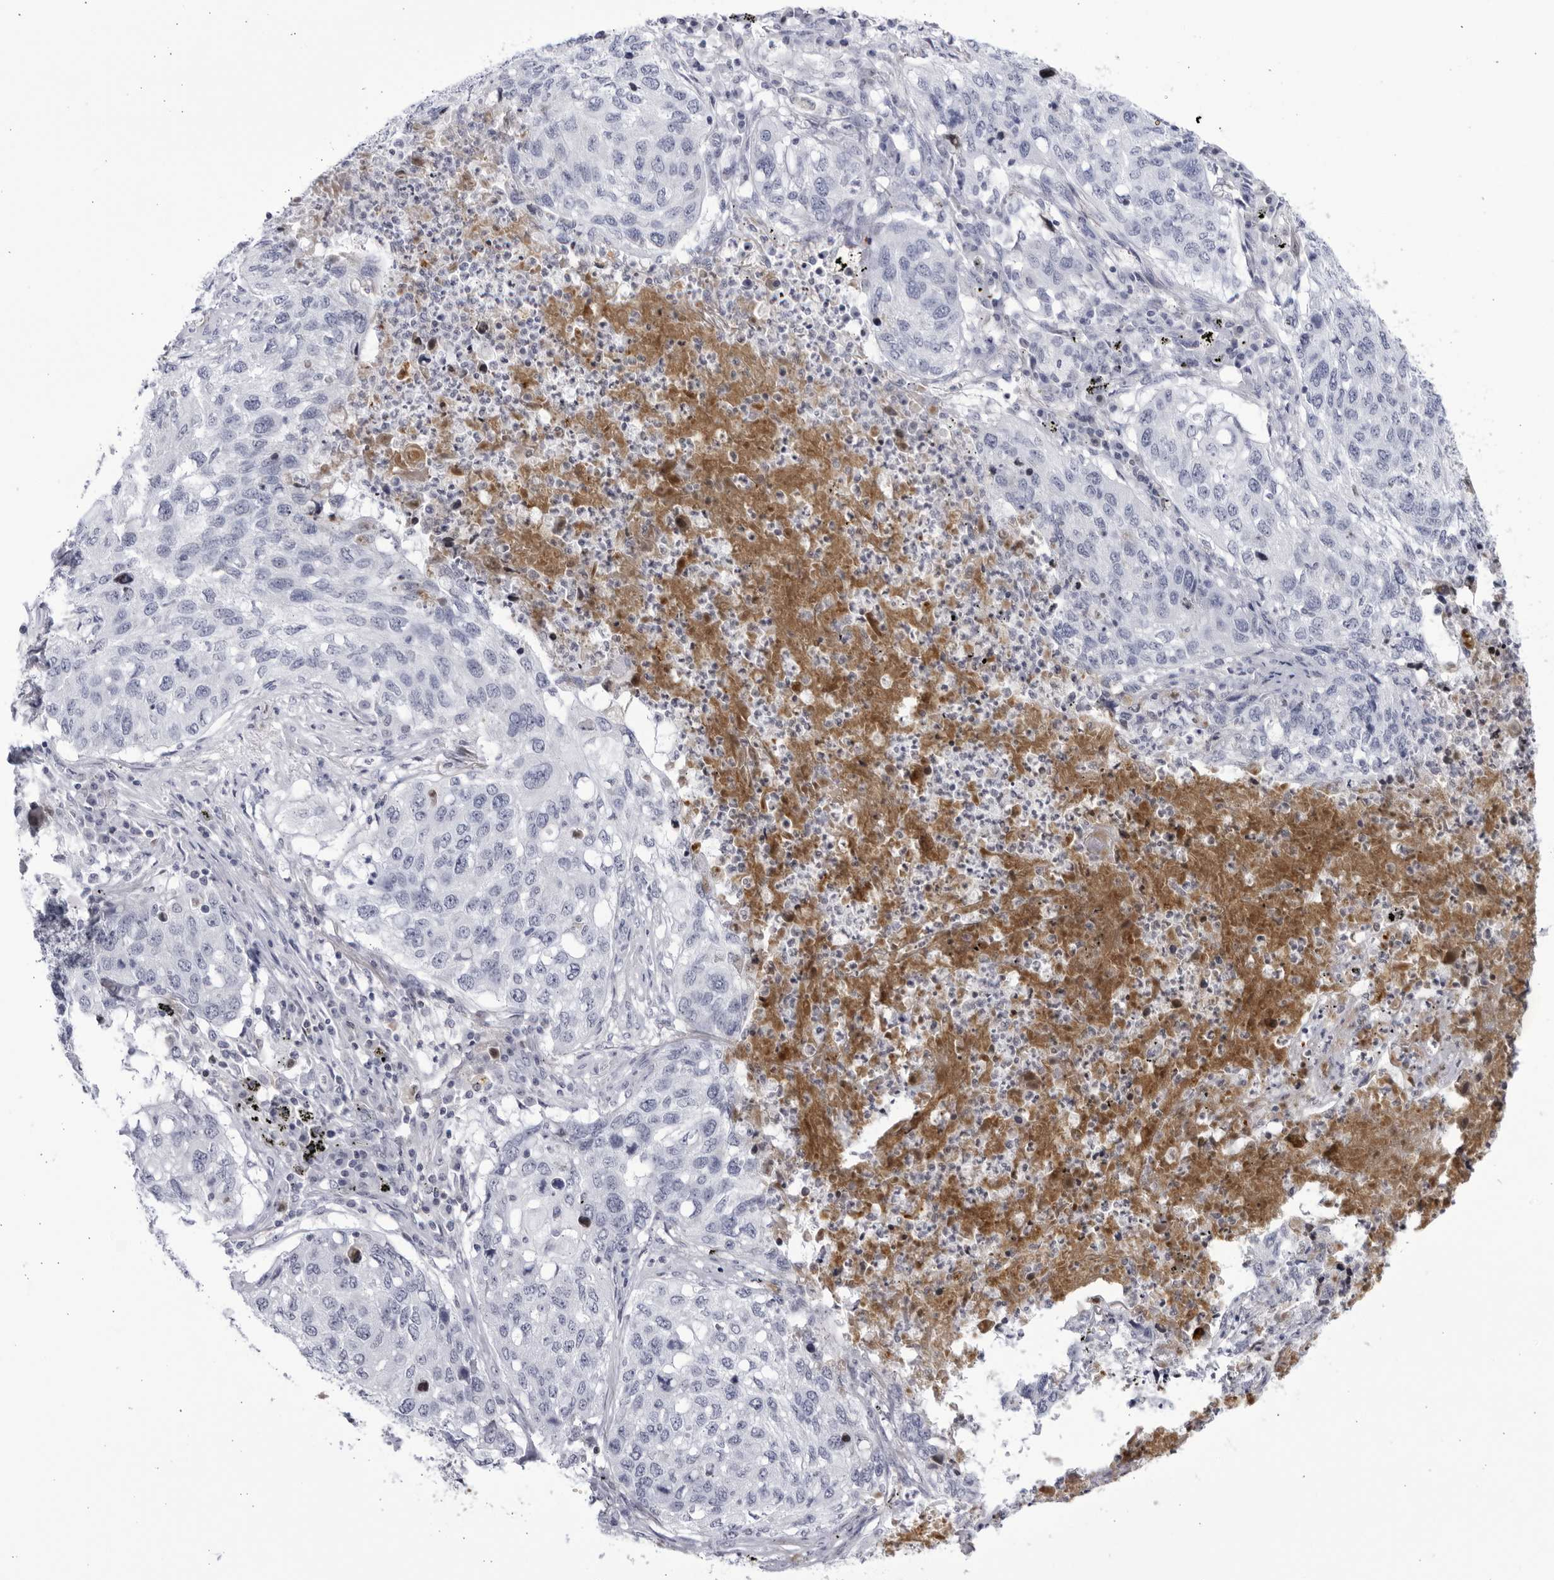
{"staining": {"intensity": "negative", "quantity": "none", "location": "none"}, "tissue": "lung cancer", "cell_type": "Tumor cells", "image_type": "cancer", "snomed": [{"axis": "morphology", "description": "Squamous cell carcinoma, NOS"}, {"axis": "topography", "description": "Lung"}], "caption": "Immunohistochemical staining of human lung cancer shows no significant positivity in tumor cells. (DAB (3,3'-diaminobenzidine) IHC, high magnification).", "gene": "CNBD1", "patient": {"sex": "female", "age": 63}}